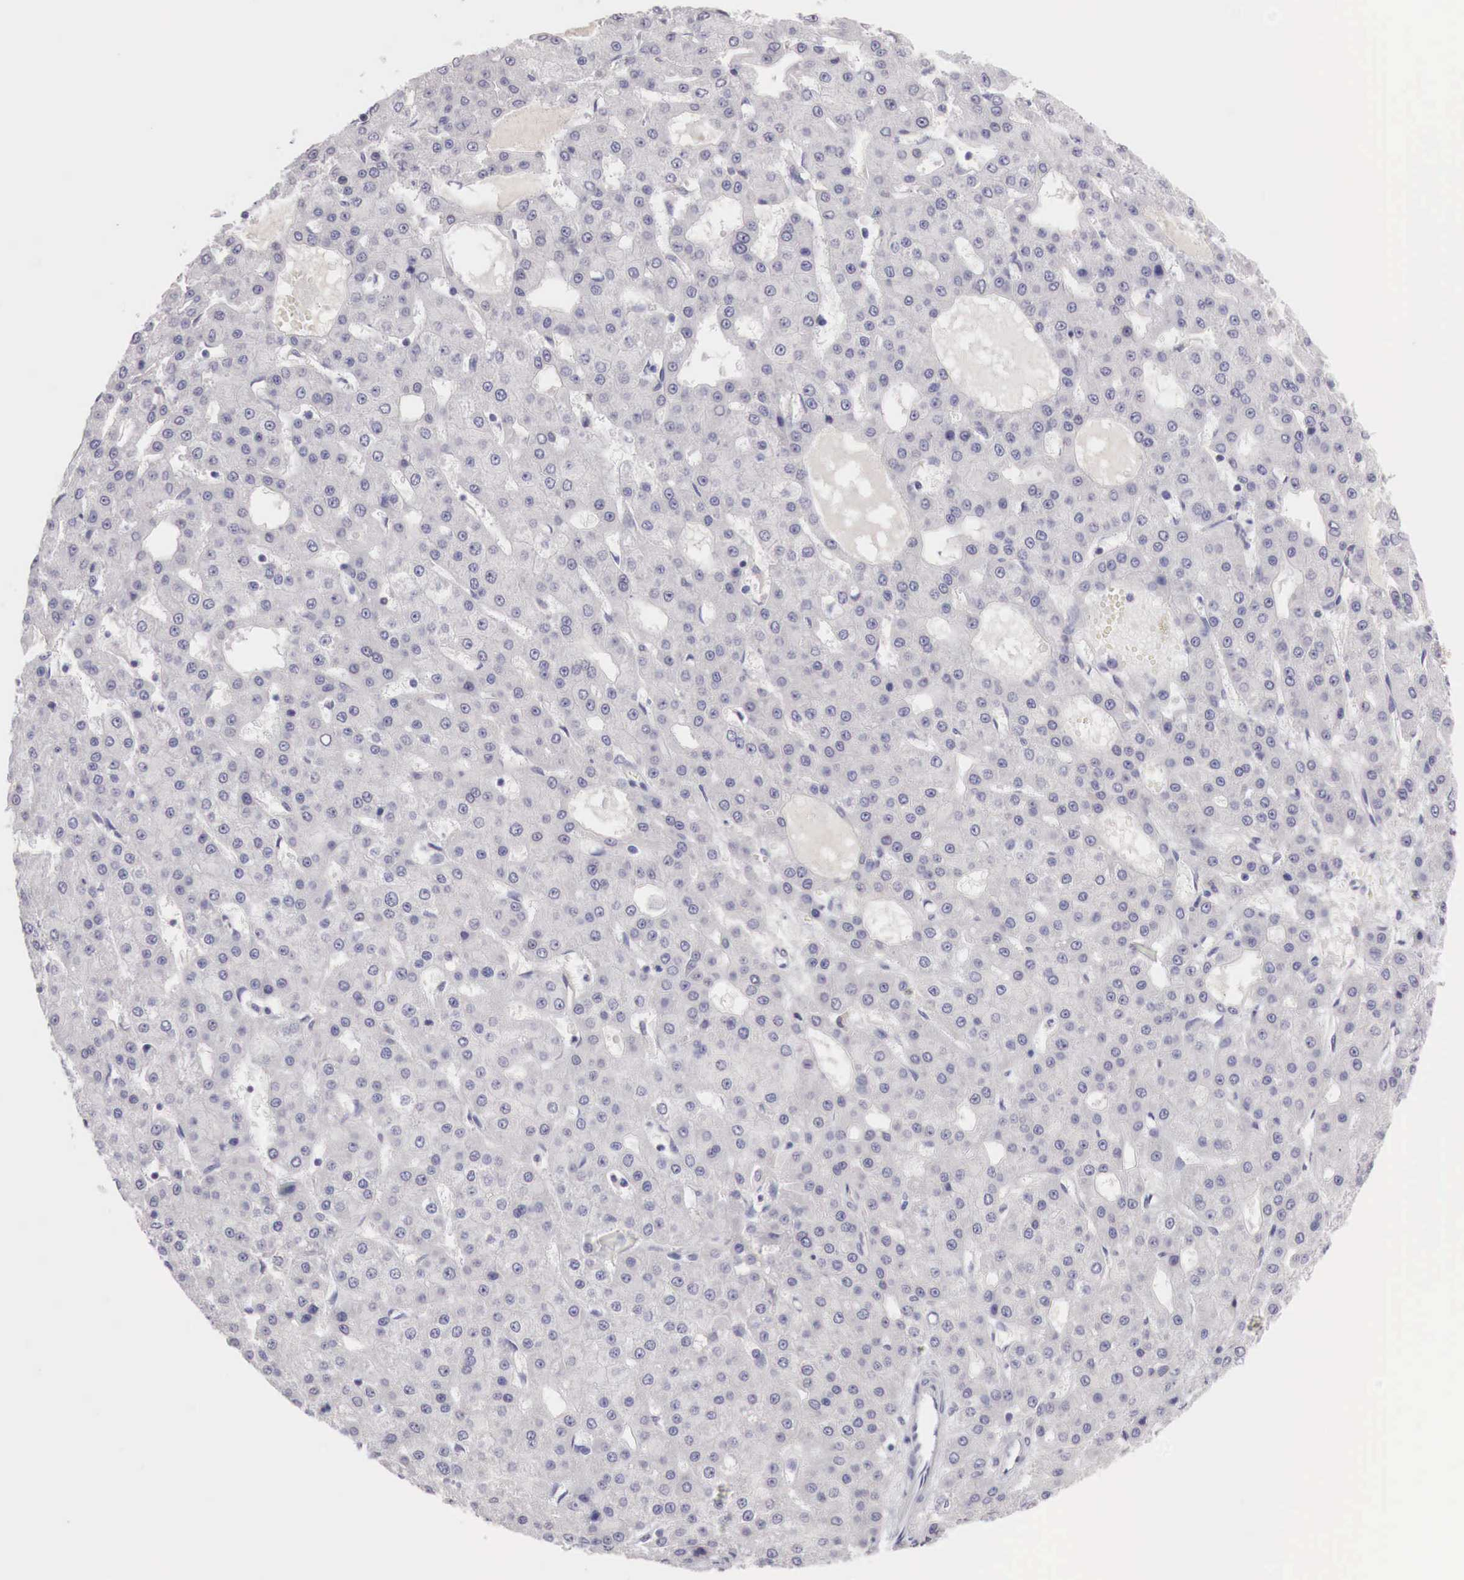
{"staining": {"intensity": "negative", "quantity": "none", "location": "none"}, "tissue": "liver cancer", "cell_type": "Tumor cells", "image_type": "cancer", "snomed": [{"axis": "morphology", "description": "Carcinoma, Hepatocellular, NOS"}, {"axis": "topography", "description": "Liver"}], "caption": "Liver cancer (hepatocellular carcinoma) was stained to show a protein in brown. There is no significant staining in tumor cells.", "gene": "XPNPEP2", "patient": {"sex": "male", "age": 47}}